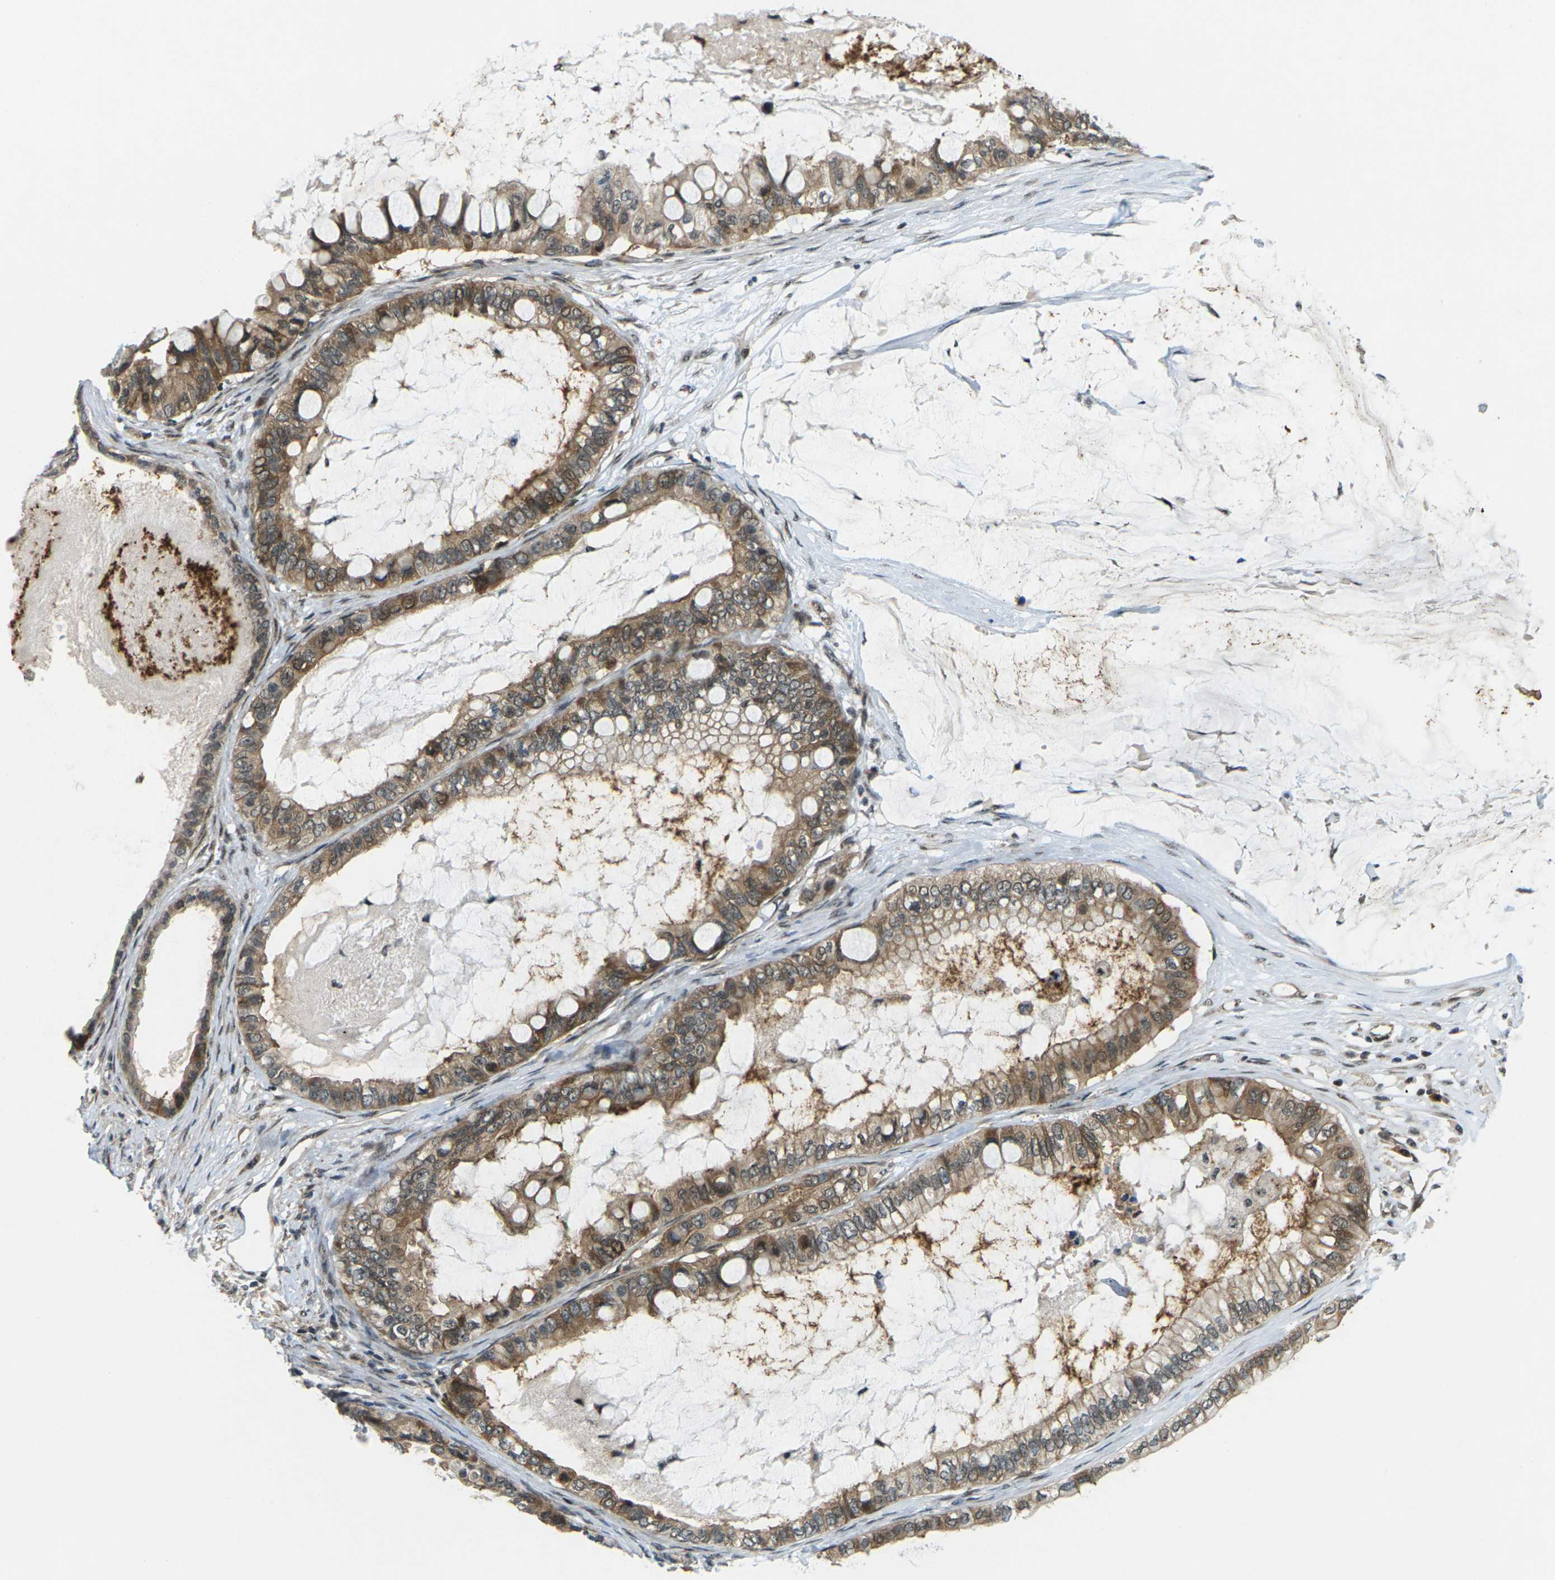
{"staining": {"intensity": "moderate", "quantity": ">75%", "location": "cytoplasmic/membranous"}, "tissue": "ovarian cancer", "cell_type": "Tumor cells", "image_type": "cancer", "snomed": [{"axis": "morphology", "description": "Cystadenocarcinoma, mucinous, NOS"}, {"axis": "topography", "description": "Ovary"}], "caption": "Immunohistochemical staining of mucinous cystadenocarcinoma (ovarian) displays medium levels of moderate cytoplasmic/membranous expression in approximately >75% of tumor cells.", "gene": "UBE2S", "patient": {"sex": "female", "age": 80}}